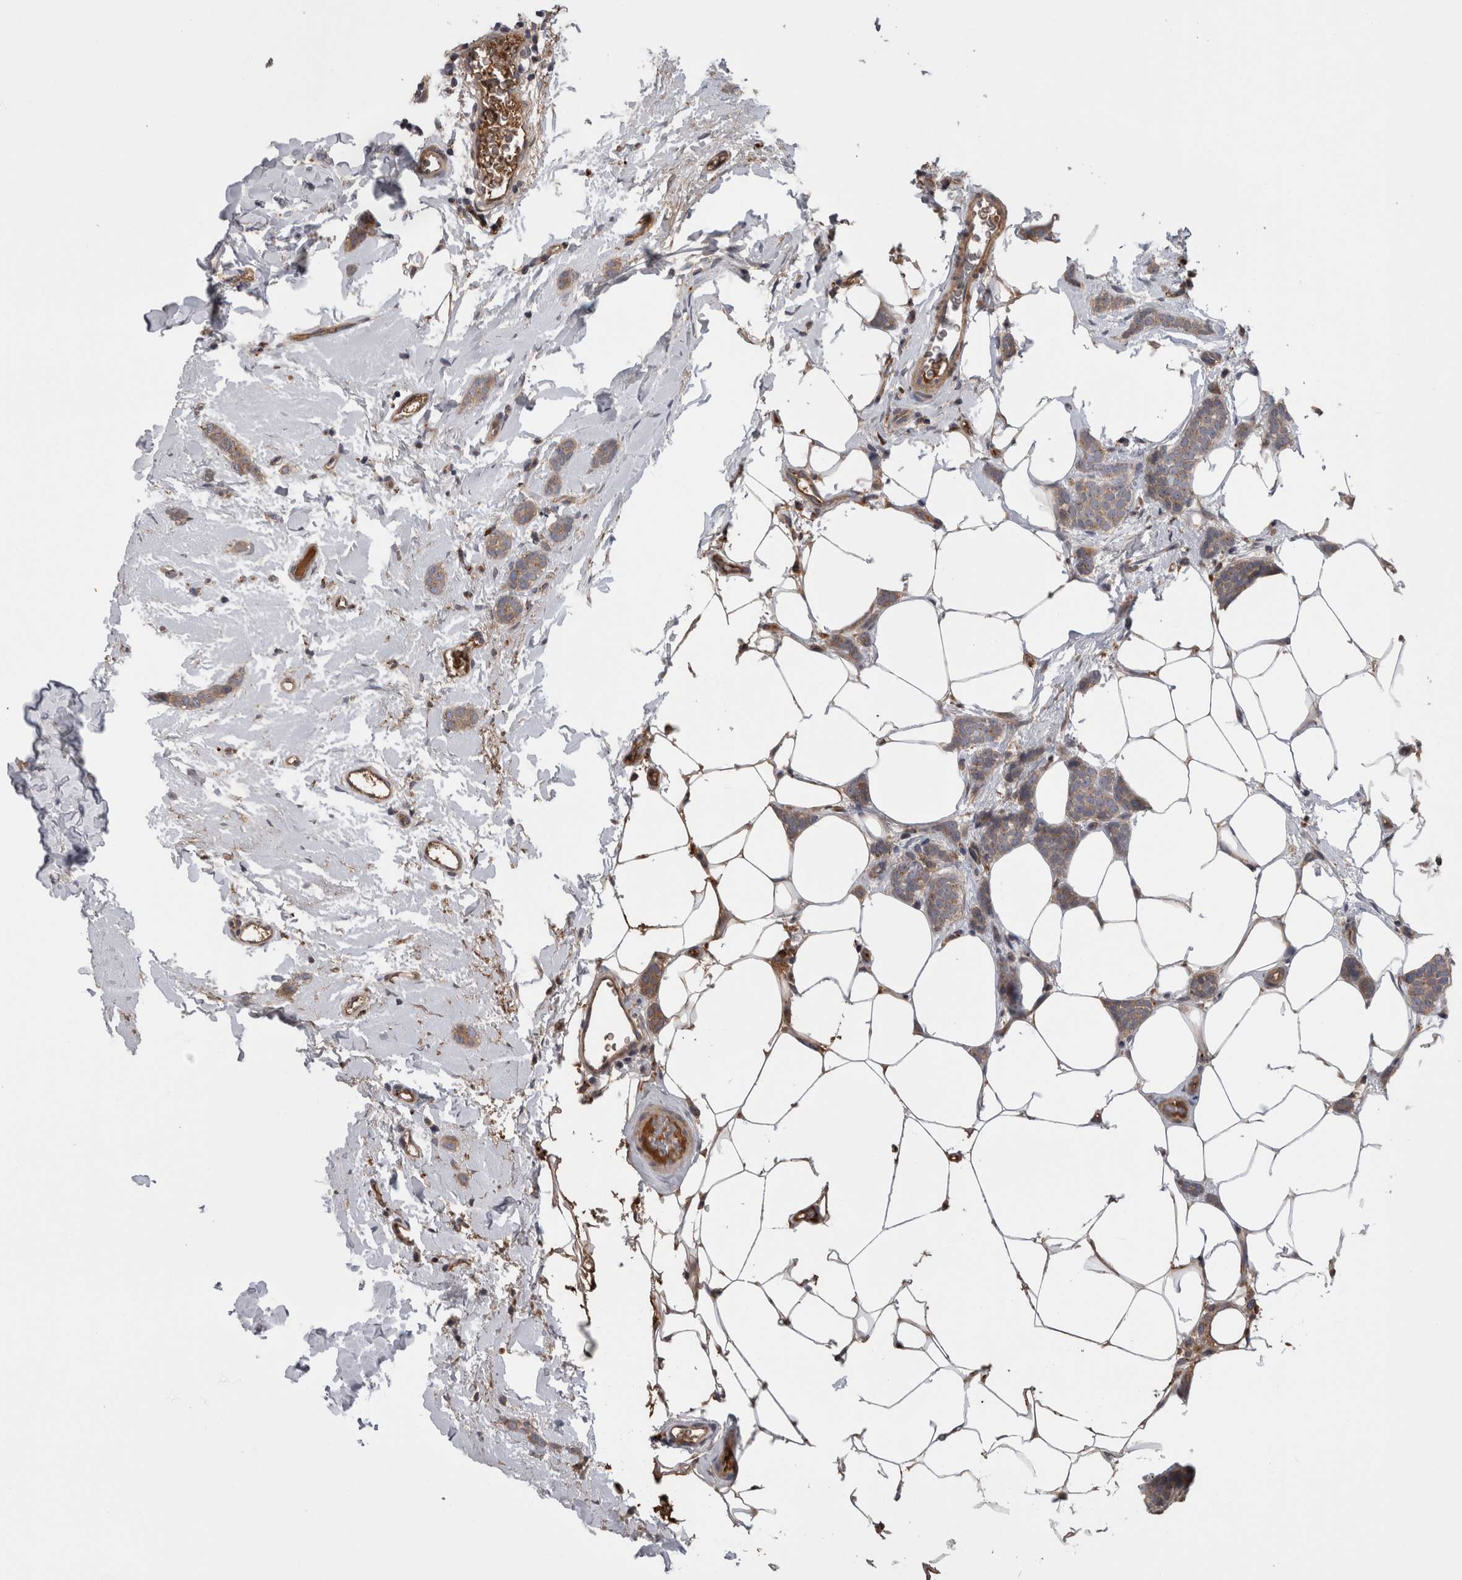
{"staining": {"intensity": "weak", "quantity": ">75%", "location": "cytoplasmic/membranous"}, "tissue": "breast cancer", "cell_type": "Tumor cells", "image_type": "cancer", "snomed": [{"axis": "morphology", "description": "Lobular carcinoma"}, {"axis": "topography", "description": "Skin"}, {"axis": "topography", "description": "Breast"}], "caption": "Brown immunohistochemical staining in lobular carcinoma (breast) reveals weak cytoplasmic/membranous staining in about >75% of tumor cells.", "gene": "STC1", "patient": {"sex": "female", "age": 46}}